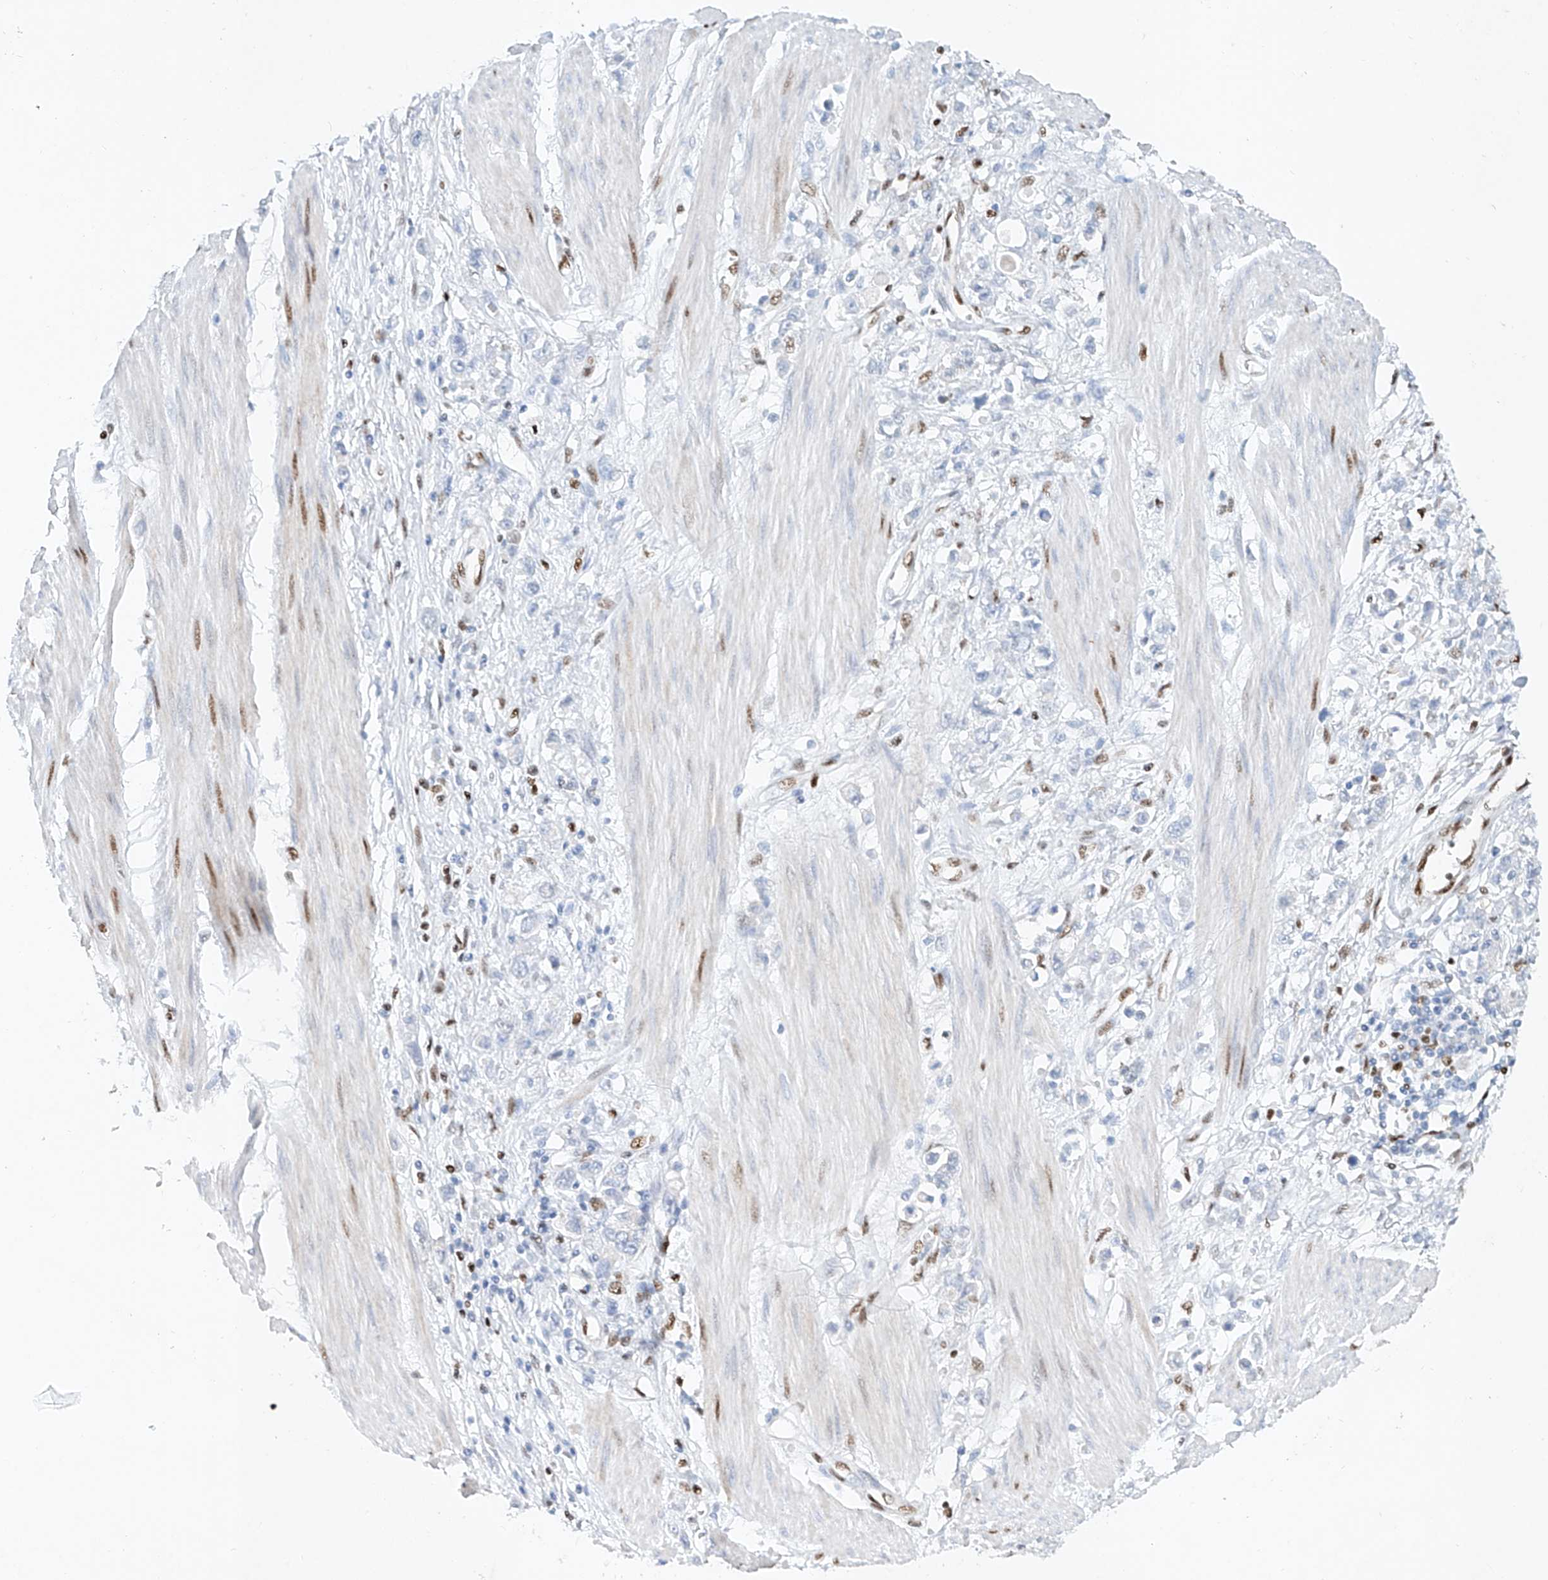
{"staining": {"intensity": "negative", "quantity": "none", "location": "none"}, "tissue": "stomach cancer", "cell_type": "Tumor cells", "image_type": "cancer", "snomed": [{"axis": "morphology", "description": "Adenocarcinoma, NOS"}, {"axis": "topography", "description": "Stomach"}], "caption": "Adenocarcinoma (stomach) stained for a protein using immunohistochemistry (IHC) shows no expression tumor cells.", "gene": "TAF4", "patient": {"sex": "female", "age": 76}}